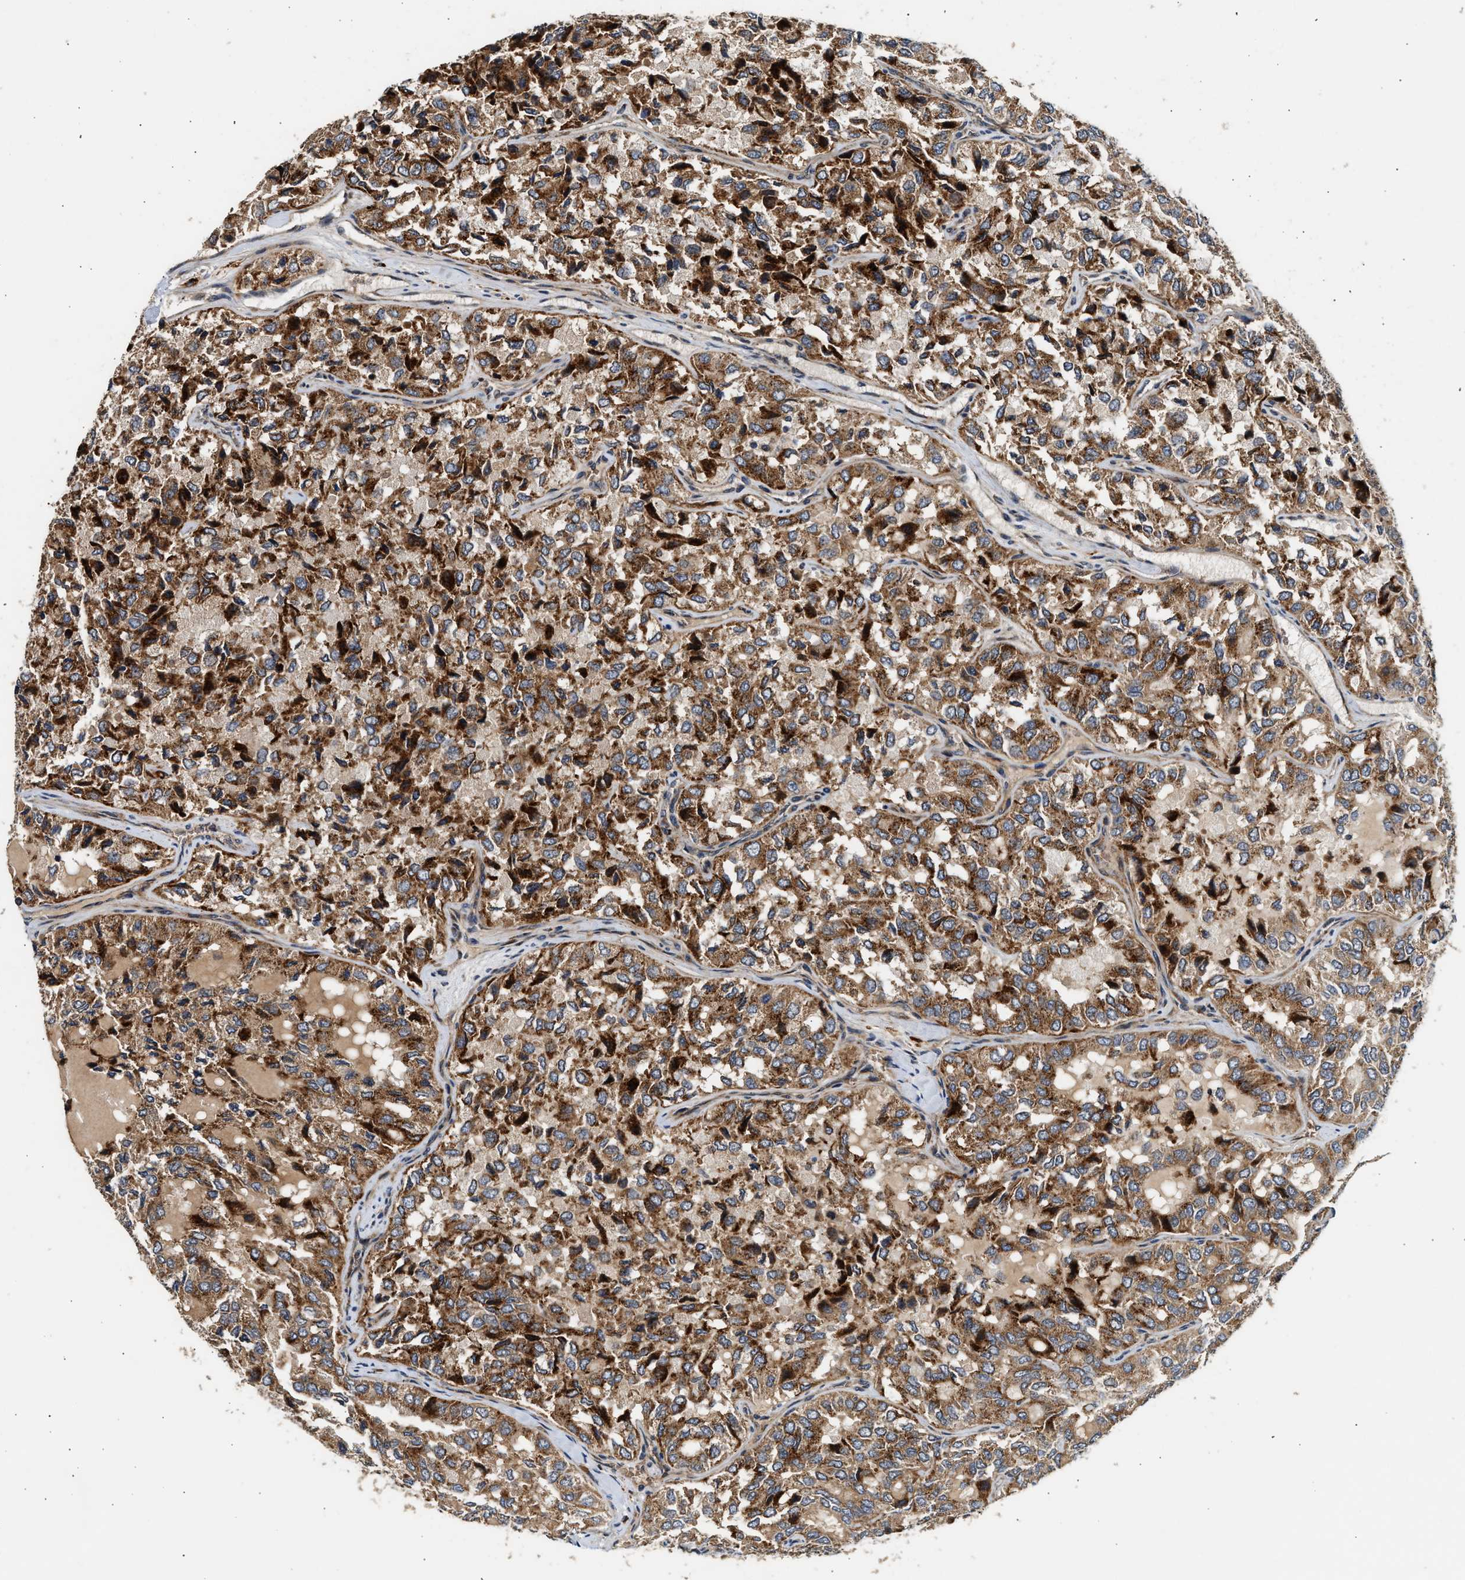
{"staining": {"intensity": "strong", "quantity": ">75%", "location": "cytoplasmic/membranous"}, "tissue": "thyroid cancer", "cell_type": "Tumor cells", "image_type": "cancer", "snomed": [{"axis": "morphology", "description": "Follicular adenoma carcinoma, NOS"}, {"axis": "topography", "description": "Thyroid gland"}], "caption": "This photomicrograph reveals immunohistochemistry (IHC) staining of human thyroid follicular adenoma carcinoma, with high strong cytoplasmic/membranous staining in about >75% of tumor cells.", "gene": "PLD3", "patient": {"sex": "male", "age": 75}}